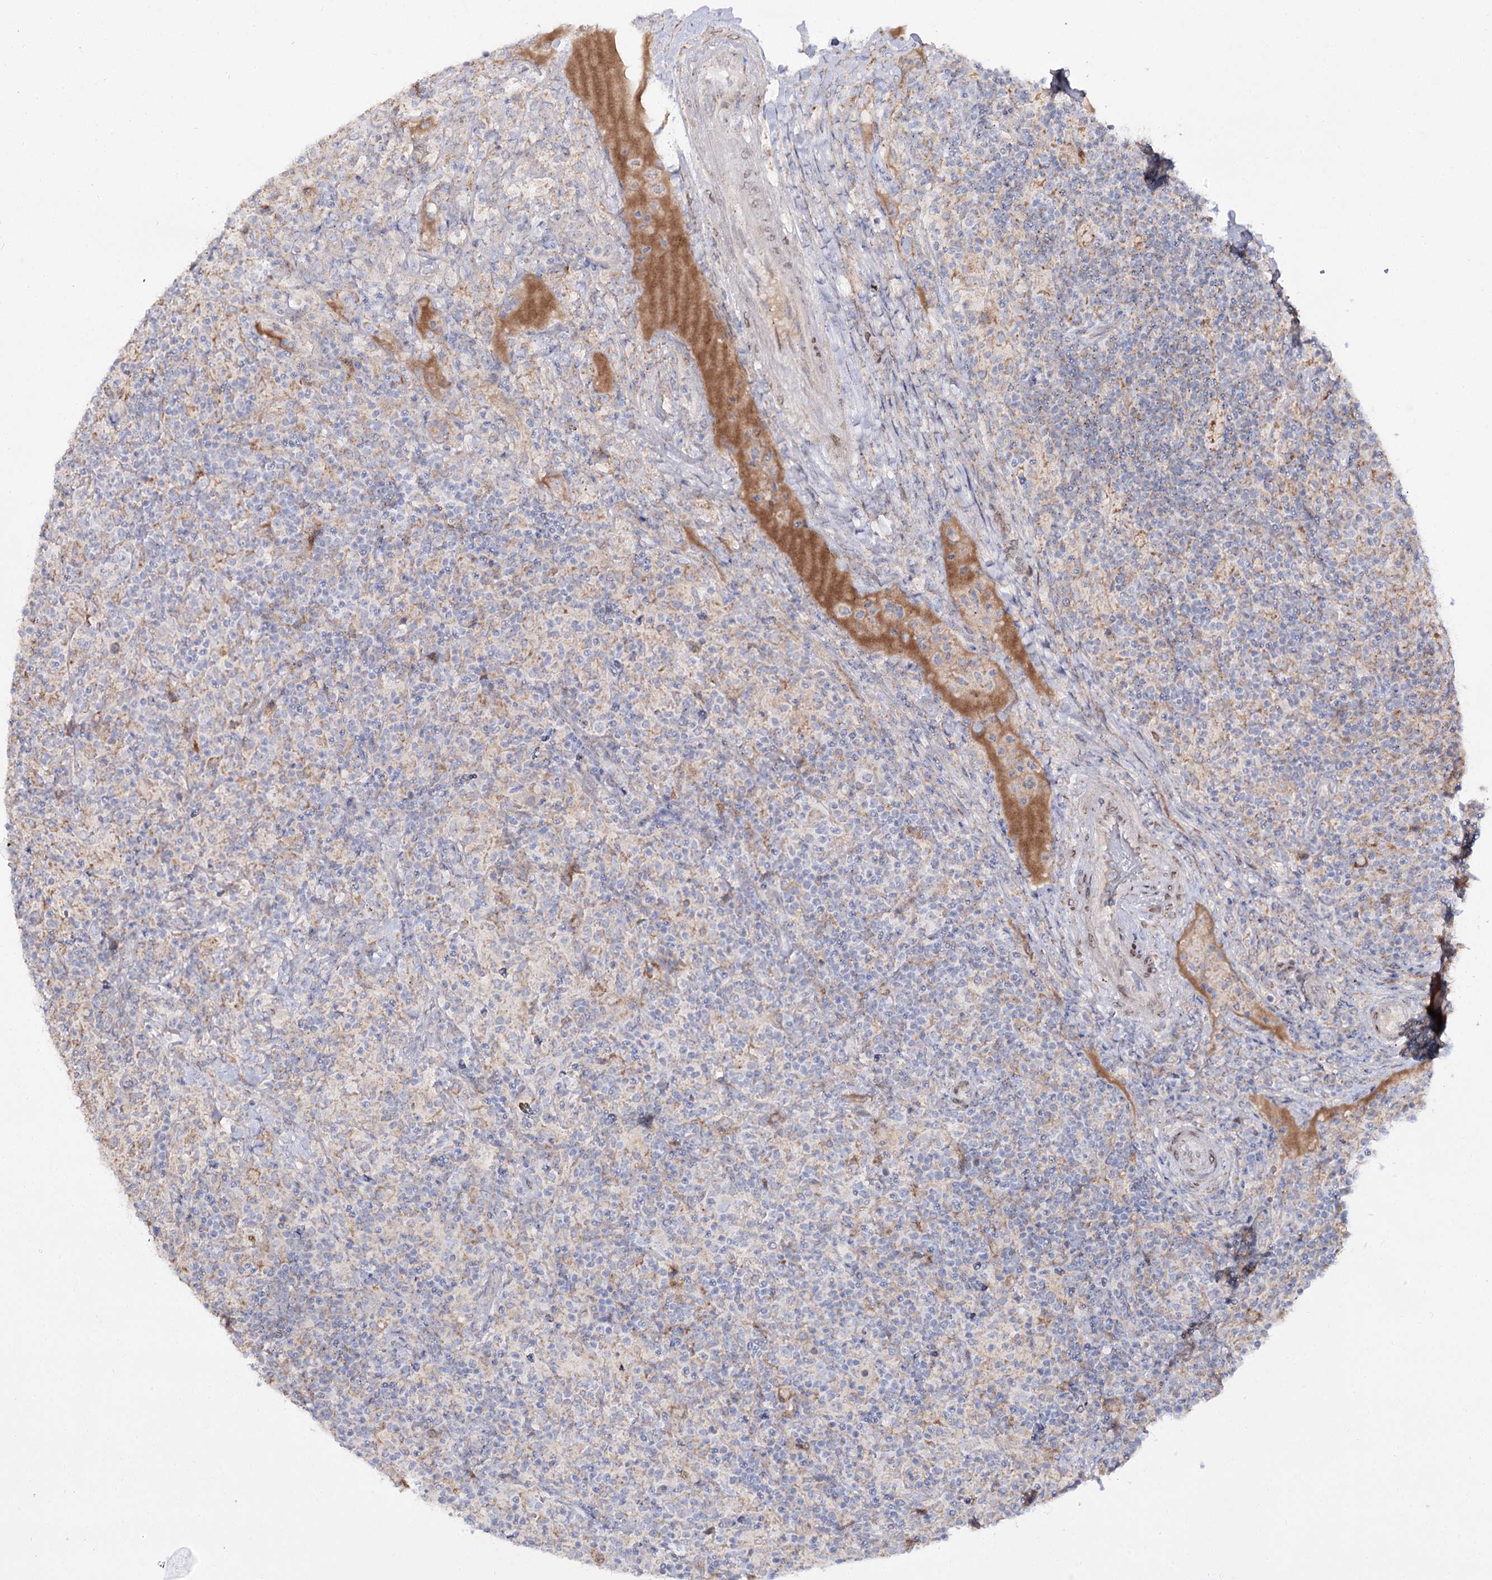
{"staining": {"intensity": "weak", "quantity": "<25%", "location": "cytoplasmic/membranous"}, "tissue": "lymphoma", "cell_type": "Tumor cells", "image_type": "cancer", "snomed": [{"axis": "morphology", "description": "Hodgkin's disease, NOS"}, {"axis": "topography", "description": "Lymph node"}], "caption": "A high-resolution micrograph shows immunohistochemistry (IHC) staining of Hodgkin's disease, which exhibits no significant expression in tumor cells.", "gene": "C11orf80", "patient": {"sex": "male", "age": 70}}